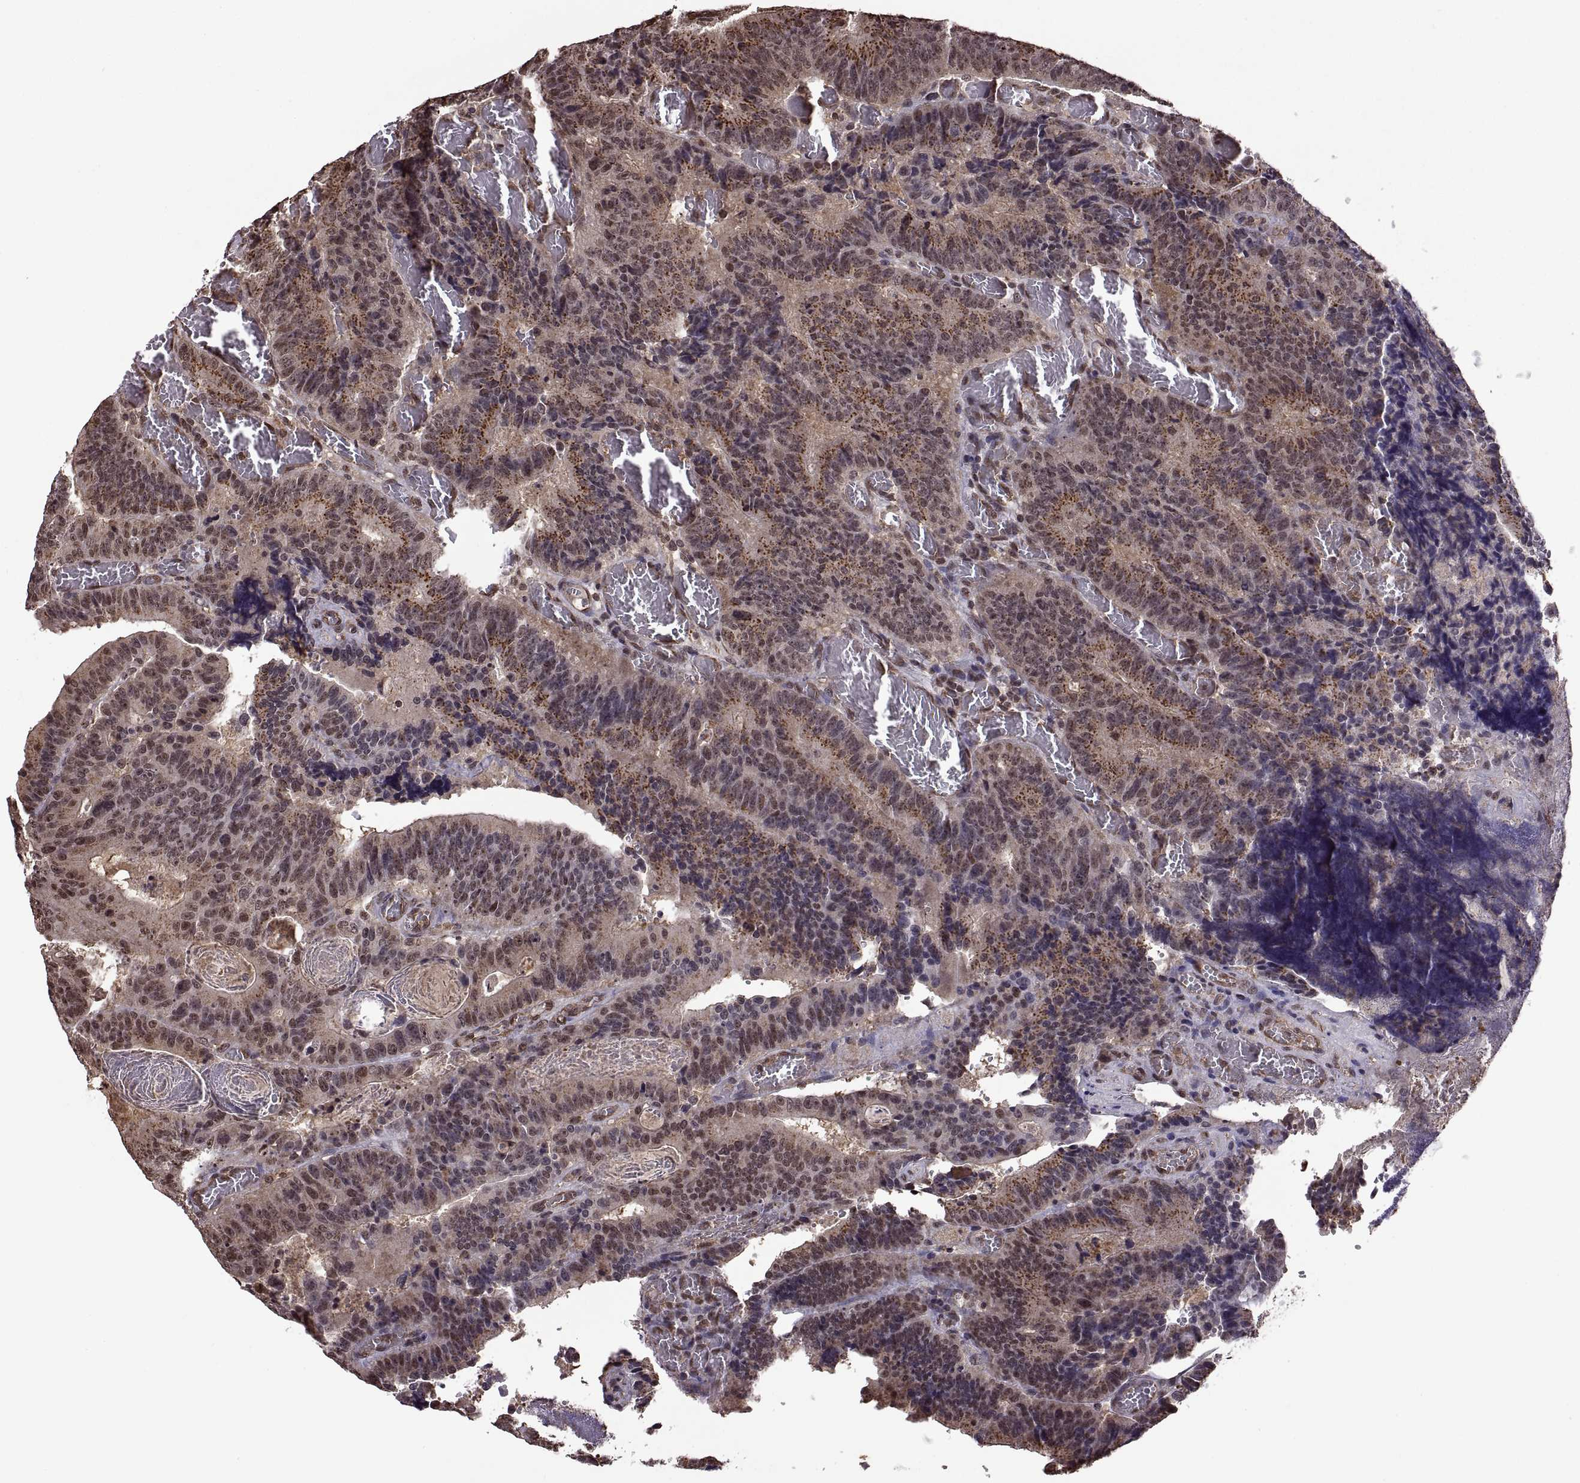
{"staining": {"intensity": "strong", "quantity": "25%-75%", "location": "cytoplasmic/membranous"}, "tissue": "colorectal cancer", "cell_type": "Tumor cells", "image_type": "cancer", "snomed": [{"axis": "morphology", "description": "Adenocarcinoma, NOS"}, {"axis": "topography", "description": "Colon"}], "caption": "Colorectal adenocarcinoma tissue displays strong cytoplasmic/membranous expression in about 25%-75% of tumor cells, visualized by immunohistochemistry.", "gene": "ARRB1", "patient": {"sex": "female", "age": 82}}